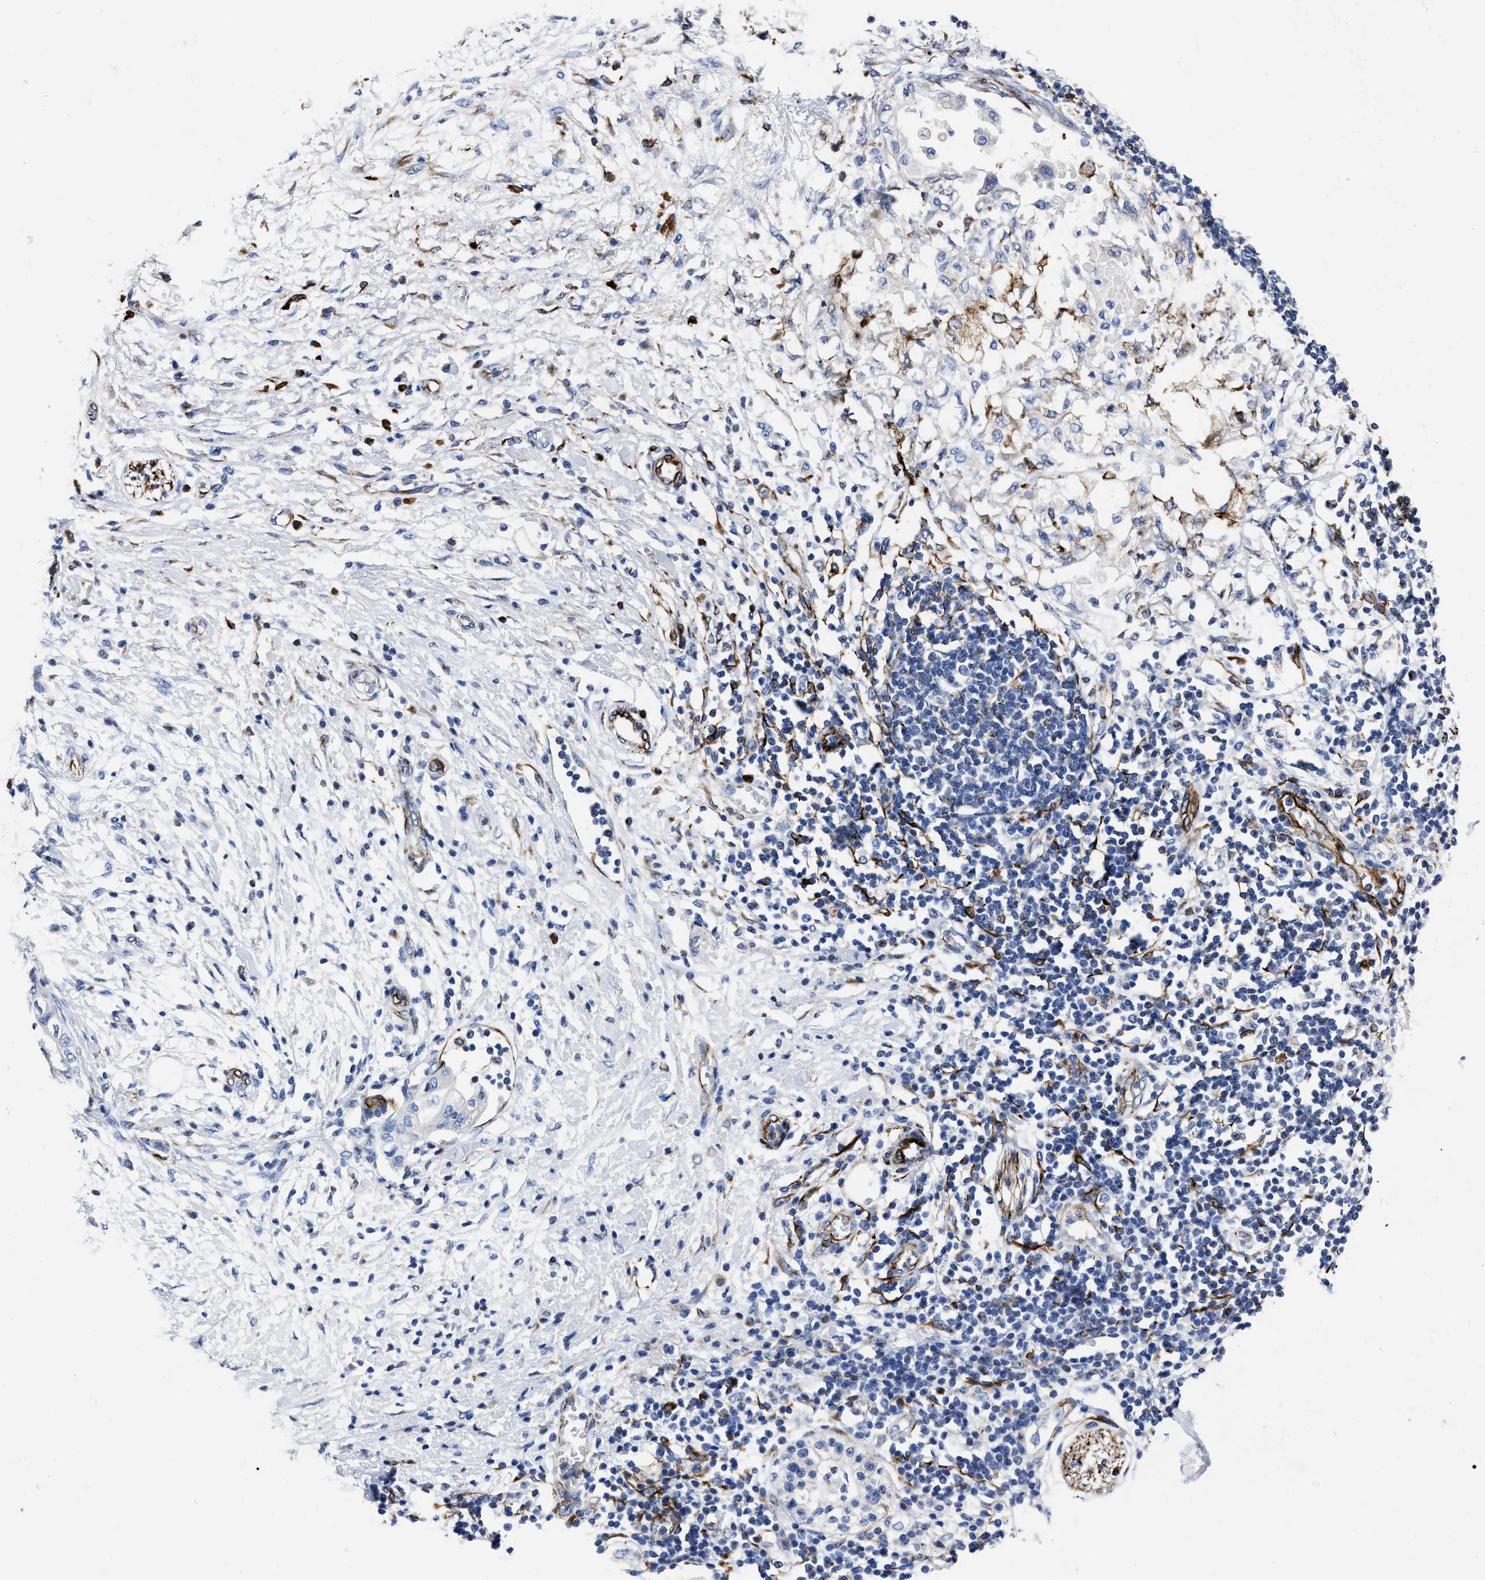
{"staining": {"intensity": "moderate", "quantity": ">75%", "location": "cytoplasmic/membranous"}, "tissue": "adipose tissue", "cell_type": "Adipocytes", "image_type": "normal", "snomed": [{"axis": "morphology", "description": "Normal tissue, NOS"}, {"axis": "morphology", "description": "Adenocarcinoma, NOS"}, {"axis": "topography", "description": "Duodenum"}, {"axis": "topography", "description": "Peripheral nerve tissue"}], "caption": "Benign adipose tissue shows moderate cytoplasmic/membranous staining in about >75% of adipocytes (brown staining indicates protein expression, while blue staining denotes nuclei)..", "gene": "OR10G3", "patient": {"sex": "female", "age": 60}}